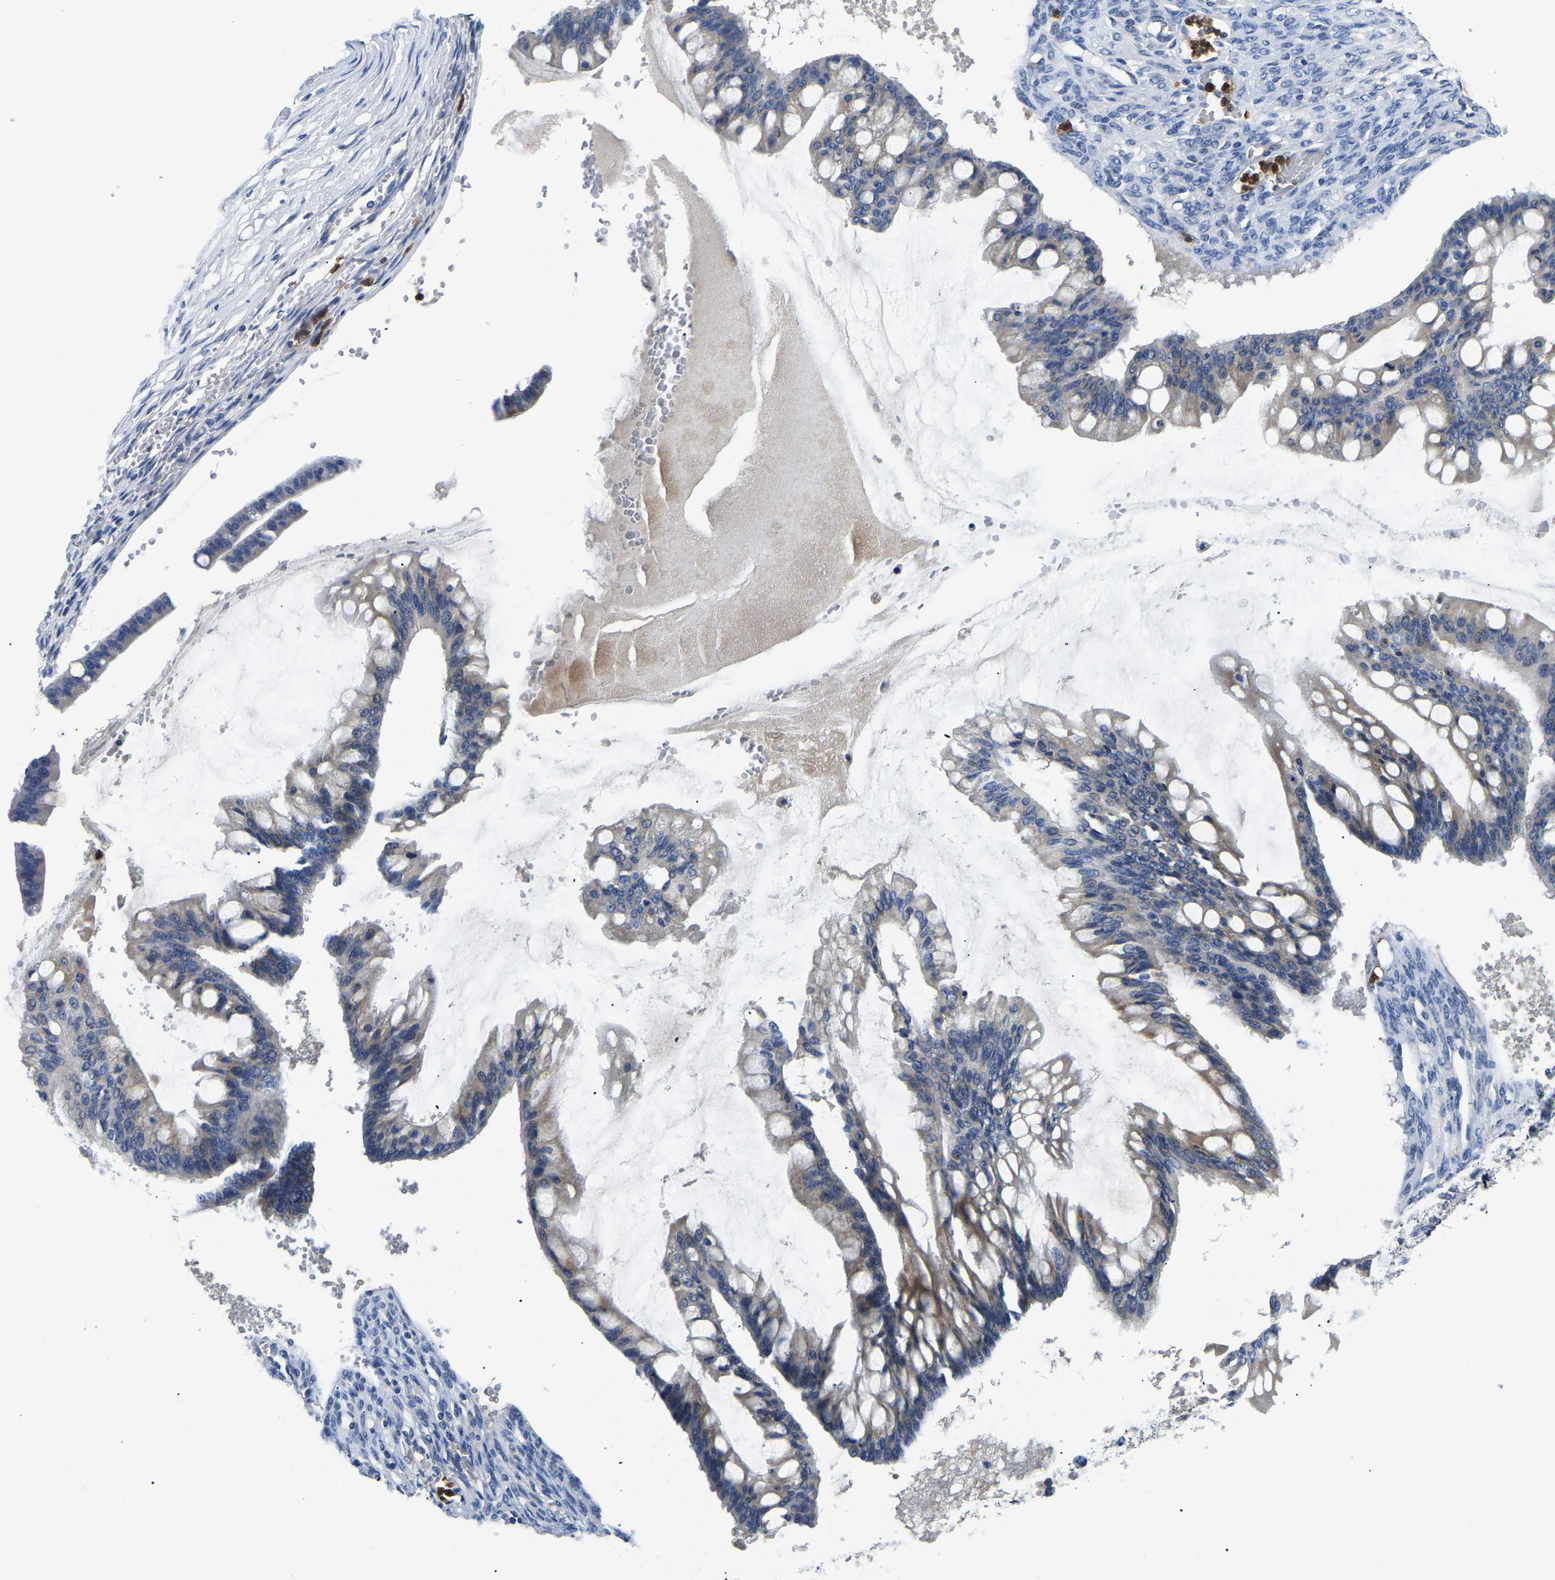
{"staining": {"intensity": "negative", "quantity": "none", "location": "none"}, "tissue": "ovarian cancer", "cell_type": "Tumor cells", "image_type": "cancer", "snomed": [{"axis": "morphology", "description": "Cystadenocarcinoma, mucinous, NOS"}, {"axis": "topography", "description": "Ovary"}], "caption": "Immunohistochemical staining of ovarian cancer shows no significant staining in tumor cells.", "gene": "TOR1B", "patient": {"sex": "female", "age": 73}}